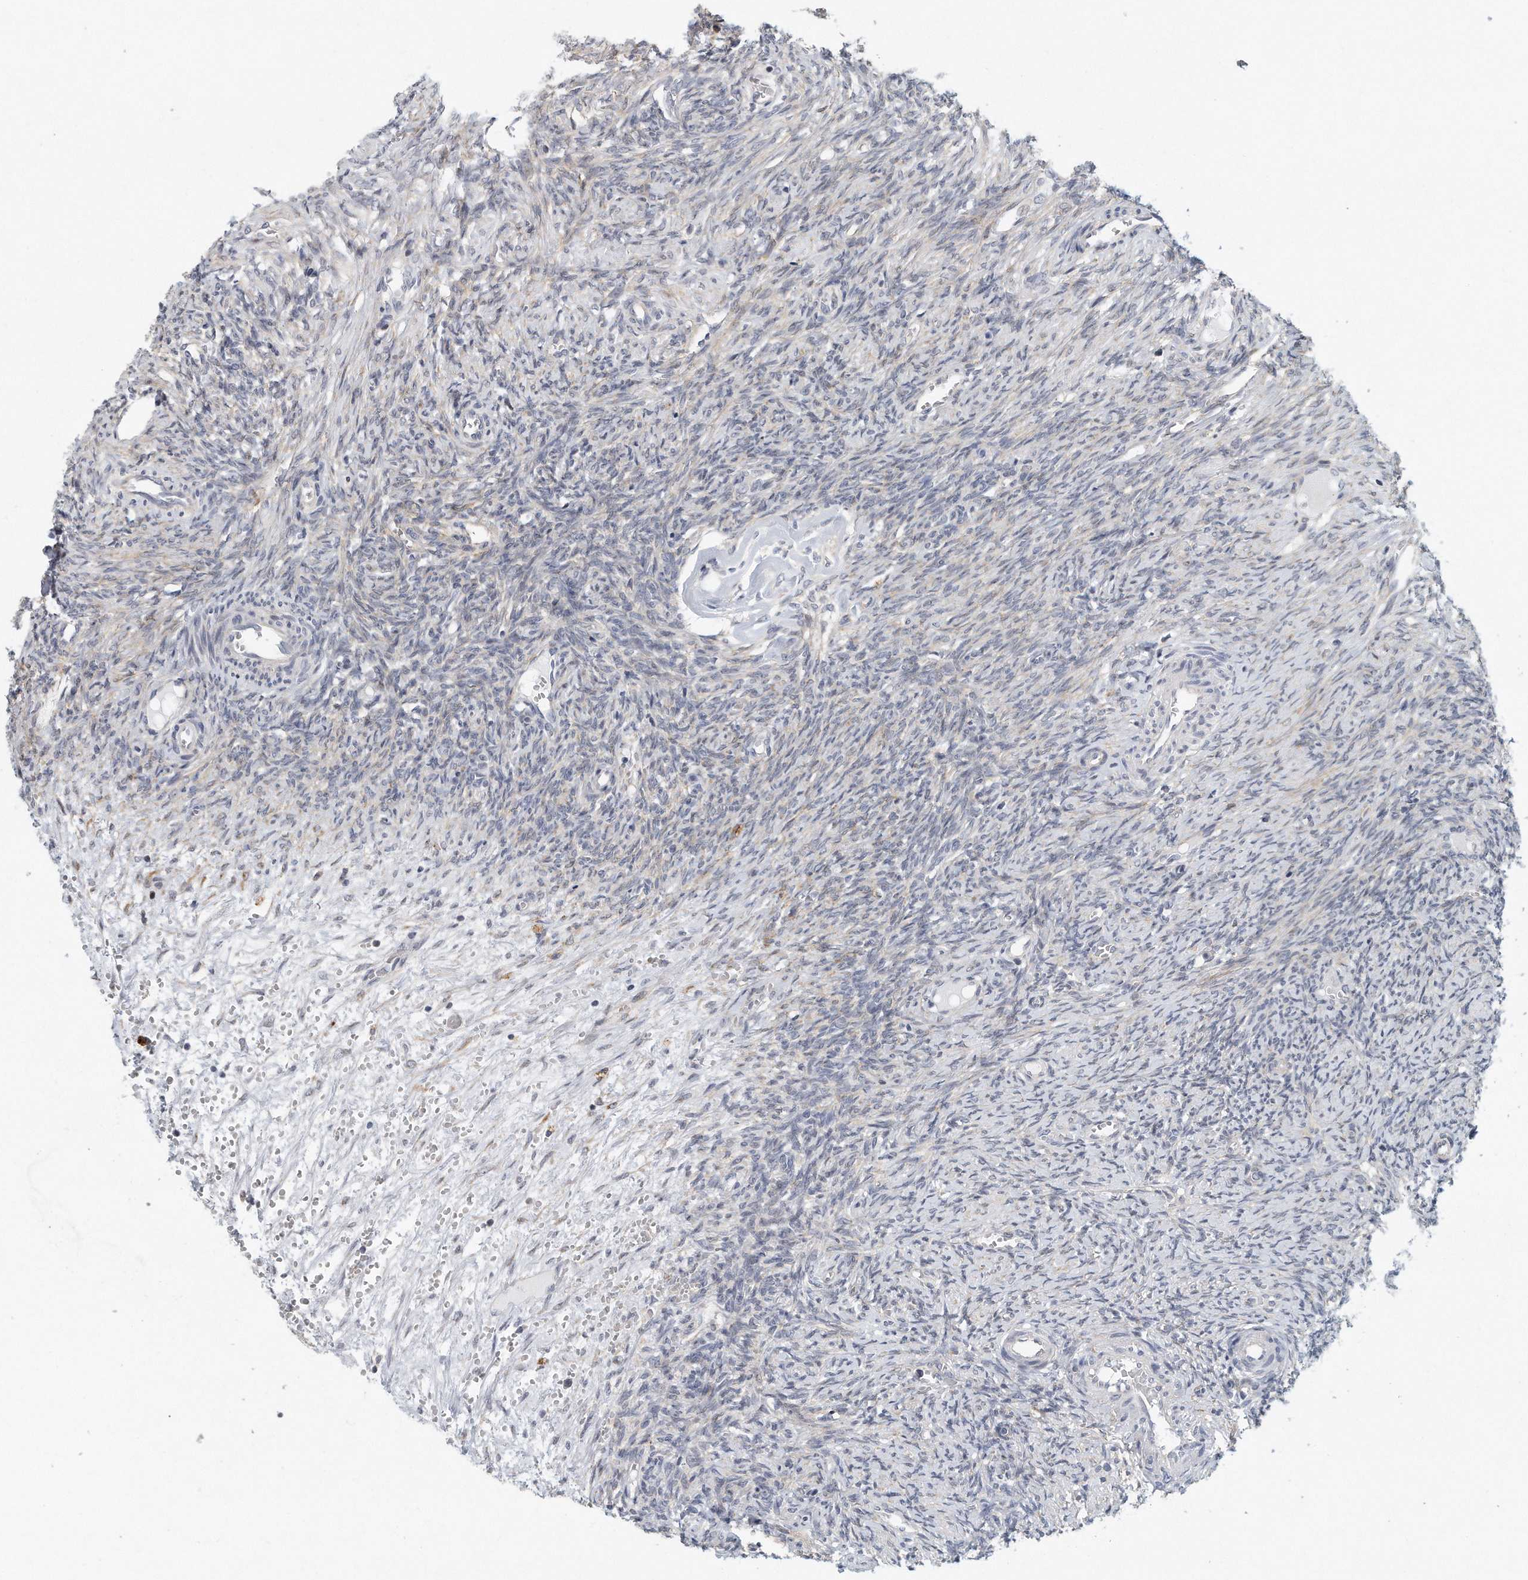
{"staining": {"intensity": "moderate", "quantity": ">75%", "location": "cytoplasmic/membranous"}, "tissue": "ovary", "cell_type": "Follicle cells", "image_type": "normal", "snomed": [{"axis": "morphology", "description": "Normal tissue, NOS"}, {"axis": "topography", "description": "Ovary"}], "caption": "Ovary was stained to show a protein in brown. There is medium levels of moderate cytoplasmic/membranous positivity in approximately >75% of follicle cells. (brown staining indicates protein expression, while blue staining denotes nuclei).", "gene": "VLDLR", "patient": {"sex": "female", "age": 41}}